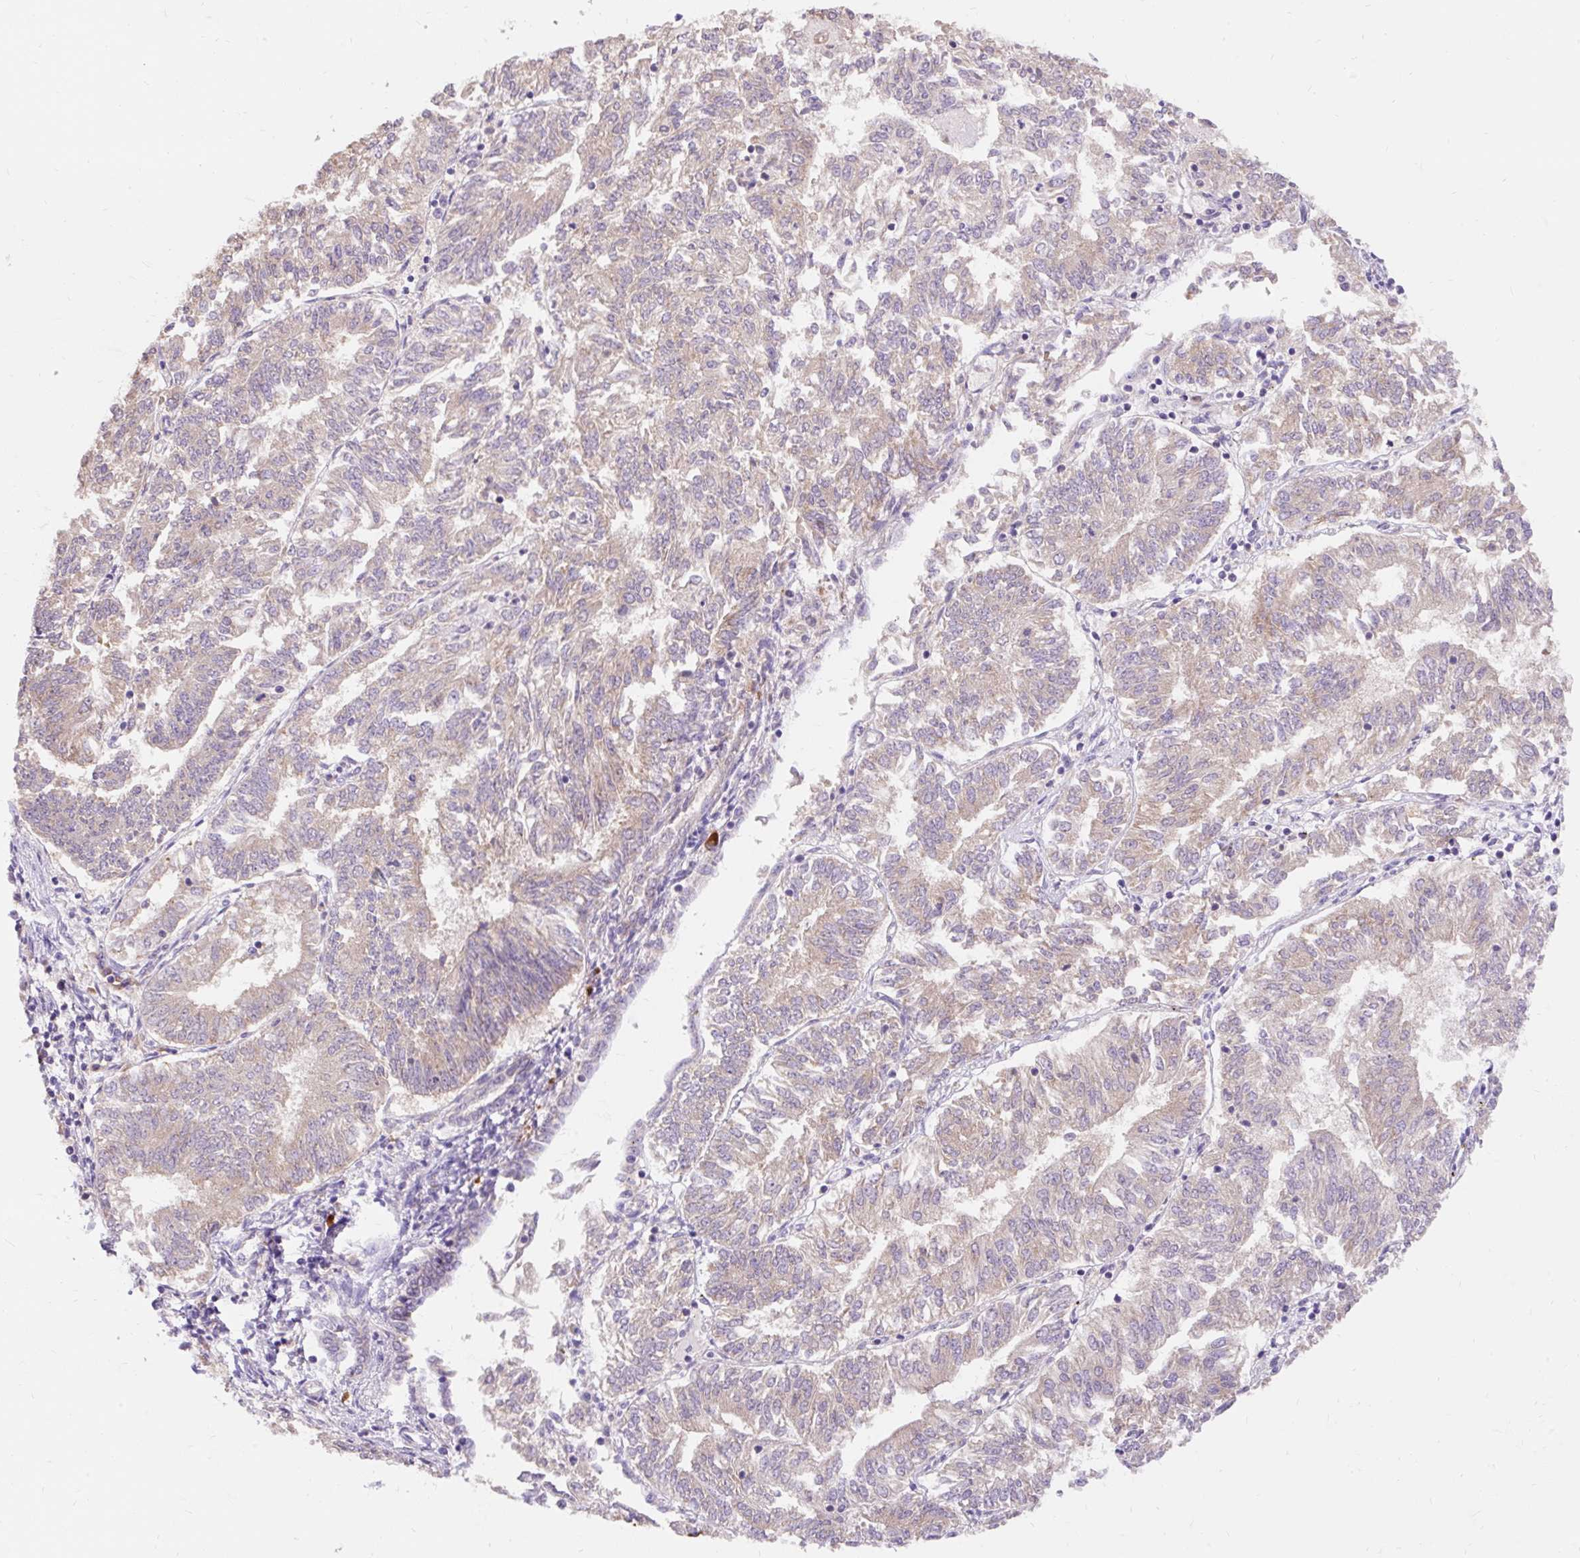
{"staining": {"intensity": "weak", "quantity": "<25%", "location": "cytoplasmic/membranous"}, "tissue": "endometrial cancer", "cell_type": "Tumor cells", "image_type": "cancer", "snomed": [{"axis": "morphology", "description": "Adenocarcinoma, NOS"}, {"axis": "topography", "description": "Endometrium"}], "caption": "IHC of adenocarcinoma (endometrial) shows no staining in tumor cells.", "gene": "SEC63", "patient": {"sex": "female", "age": 58}}